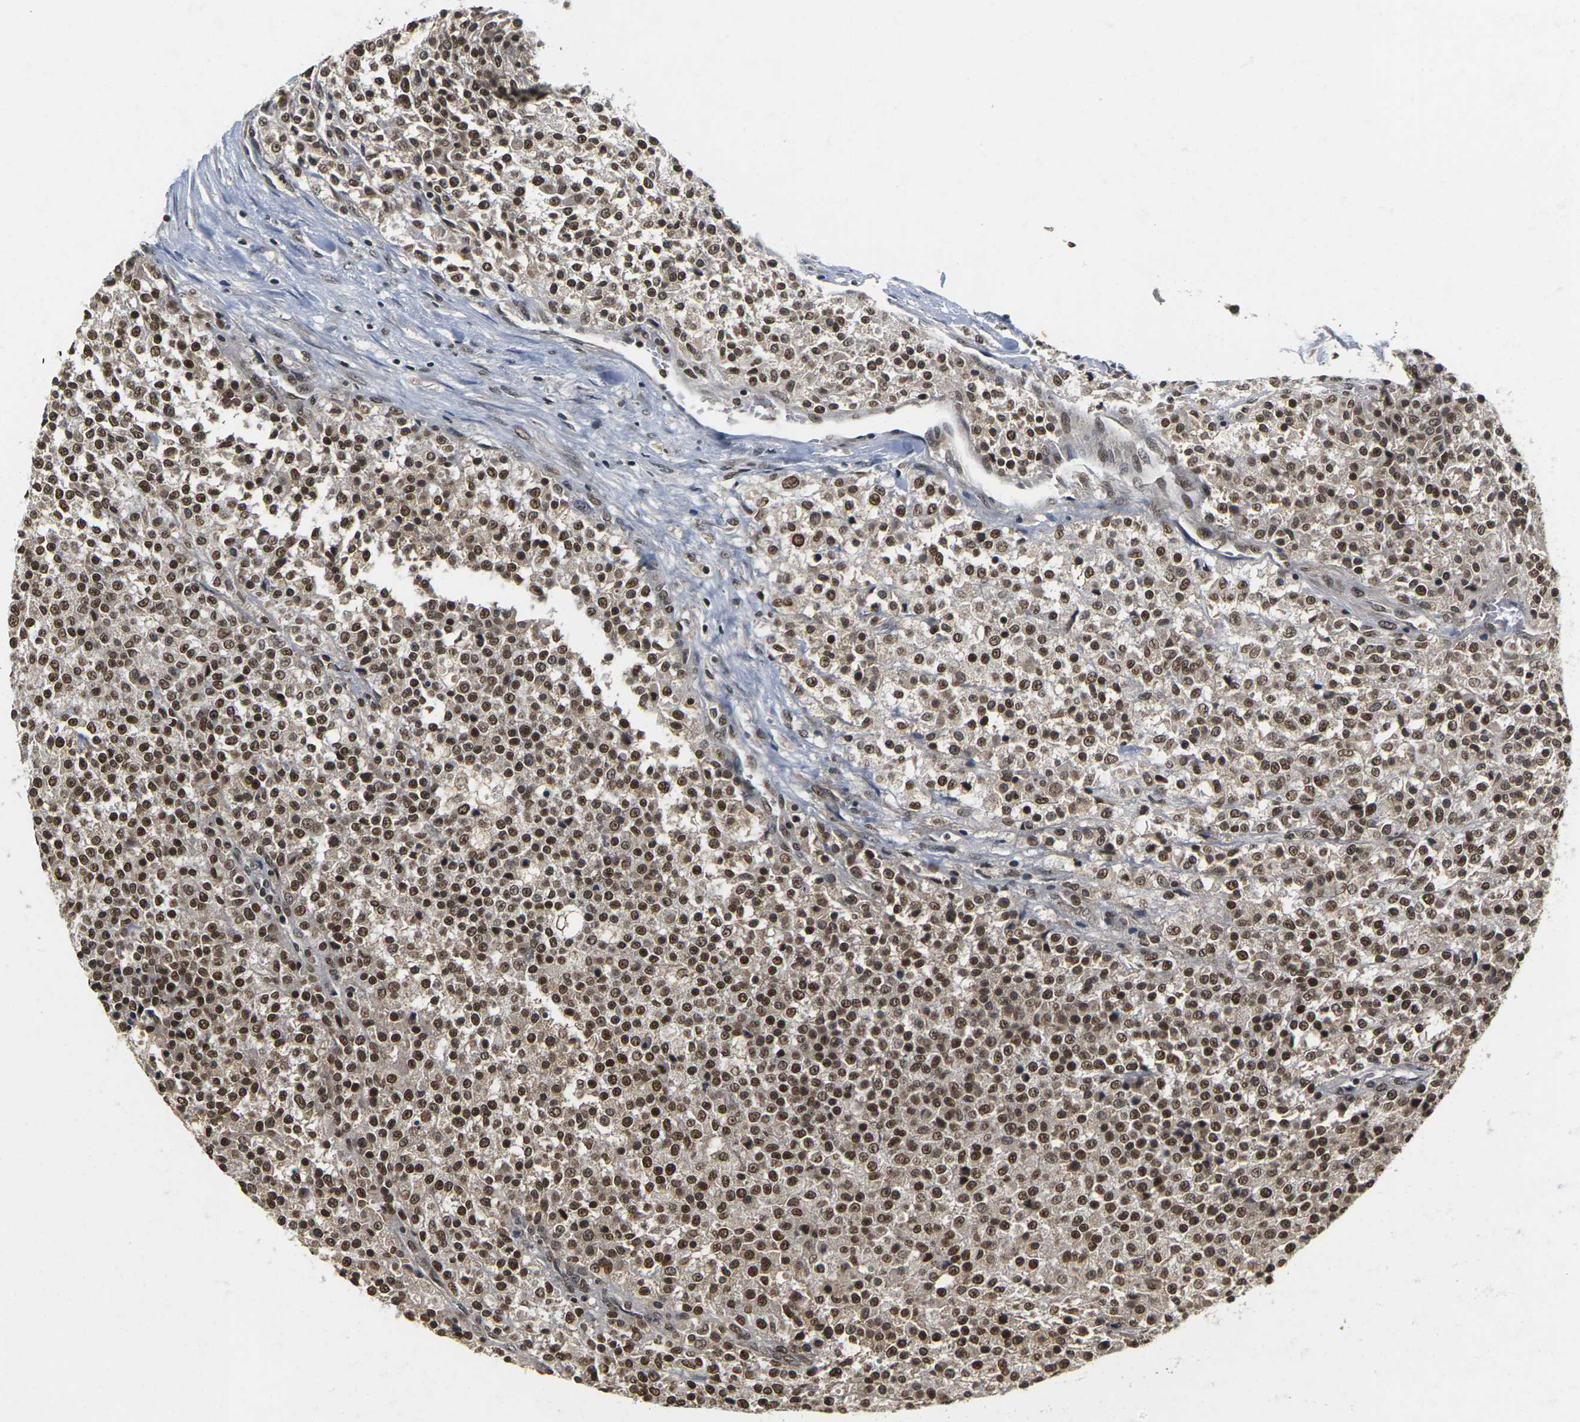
{"staining": {"intensity": "strong", "quantity": ">75%", "location": "cytoplasmic/membranous,nuclear"}, "tissue": "testis cancer", "cell_type": "Tumor cells", "image_type": "cancer", "snomed": [{"axis": "morphology", "description": "Seminoma, NOS"}, {"axis": "topography", "description": "Testis"}], "caption": "Human testis cancer stained for a protein (brown) exhibits strong cytoplasmic/membranous and nuclear positive positivity in approximately >75% of tumor cells.", "gene": "NELFA", "patient": {"sex": "male", "age": 59}}